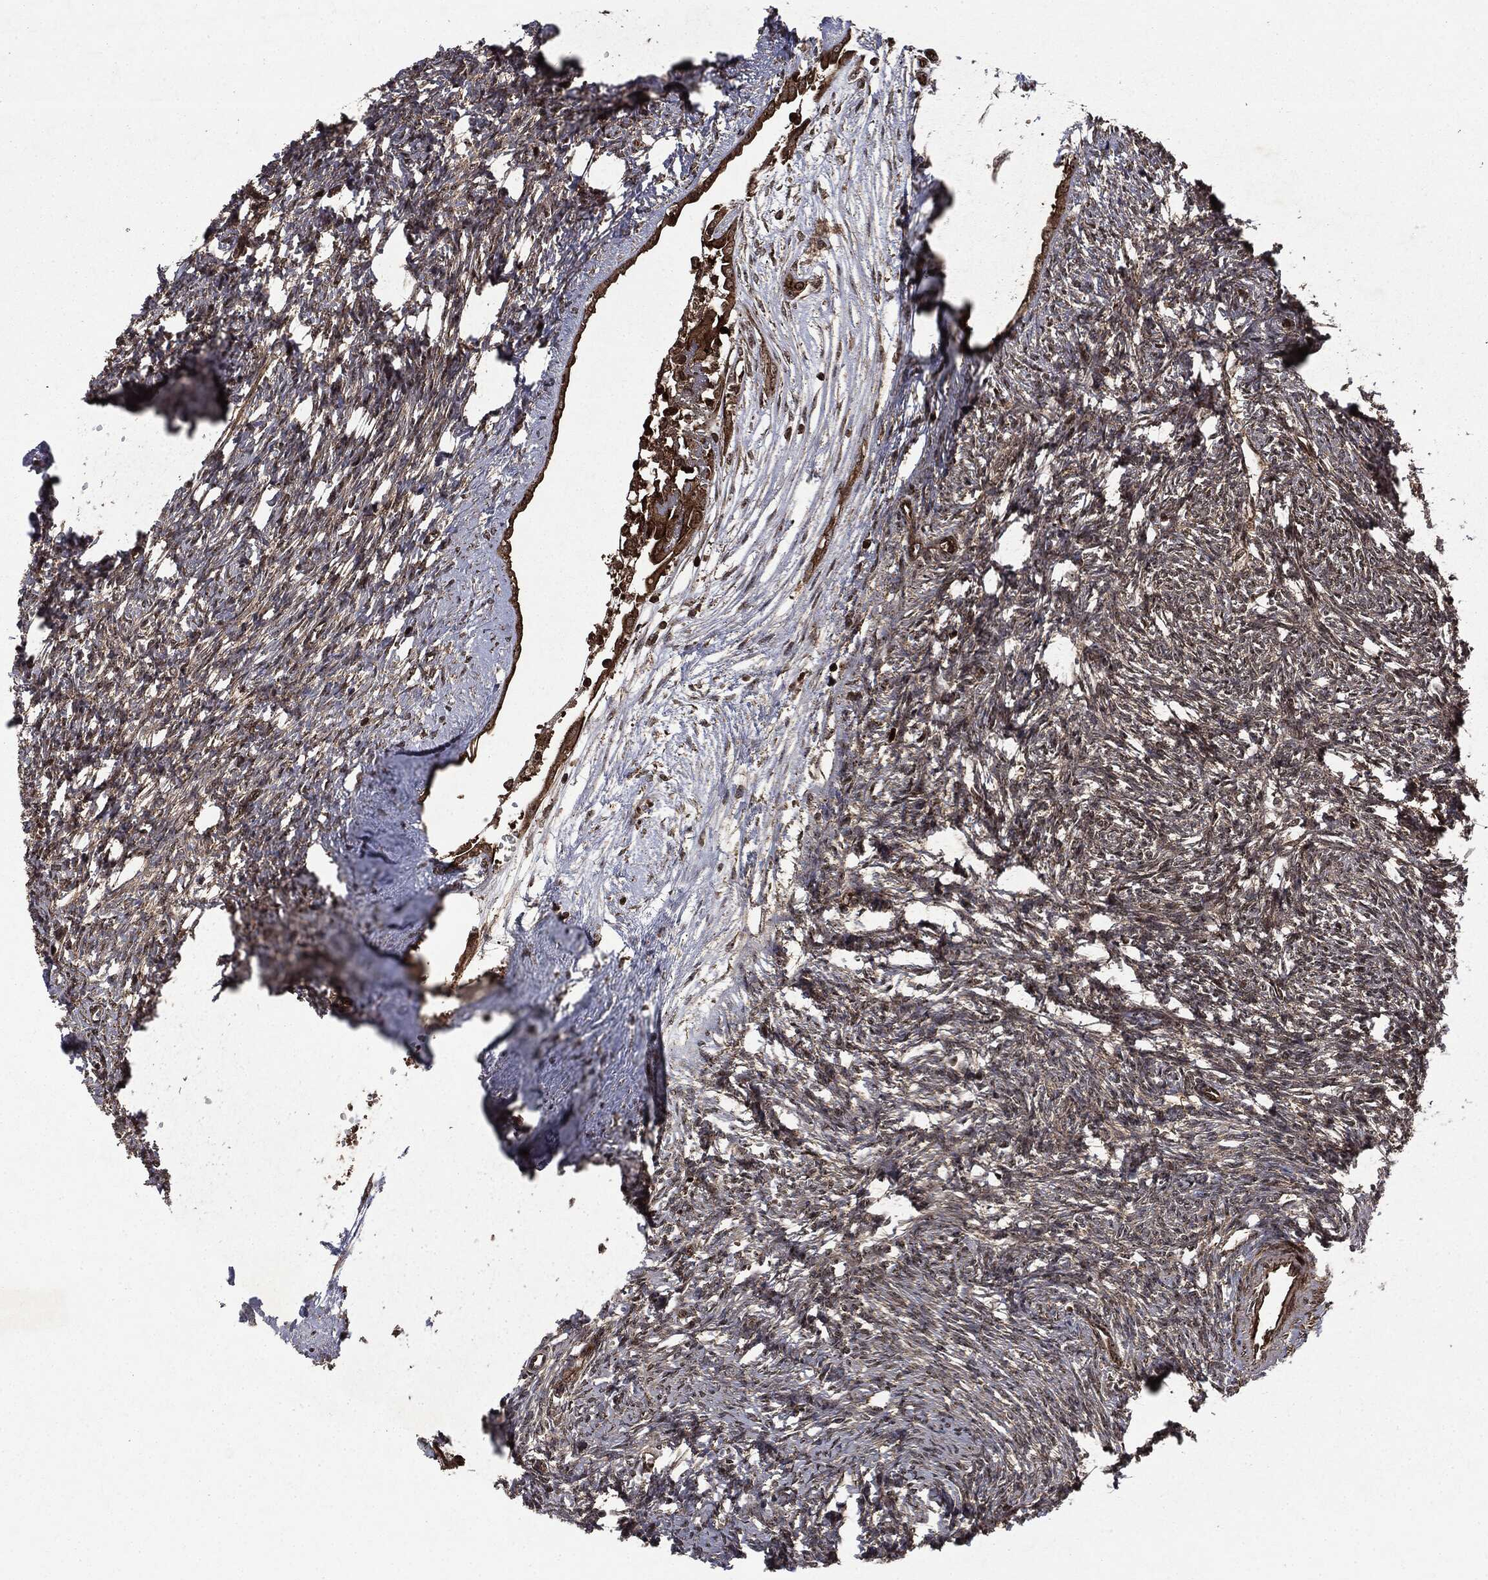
{"staining": {"intensity": "moderate", "quantity": ">75%", "location": "cytoplasmic/membranous"}, "tissue": "ovary", "cell_type": "Follicle cells", "image_type": "normal", "snomed": [{"axis": "morphology", "description": "Normal tissue, NOS"}, {"axis": "topography", "description": "Fallopian tube"}, {"axis": "topography", "description": "Ovary"}], "caption": "A histopathology image of ovary stained for a protein demonstrates moderate cytoplasmic/membranous brown staining in follicle cells. The staining is performed using DAB brown chromogen to label protein expression. The nuclei are counter-stained blue using hematoxylin.", "gene": "CARD6", "patient": {"sex": "female", "age": 33}}